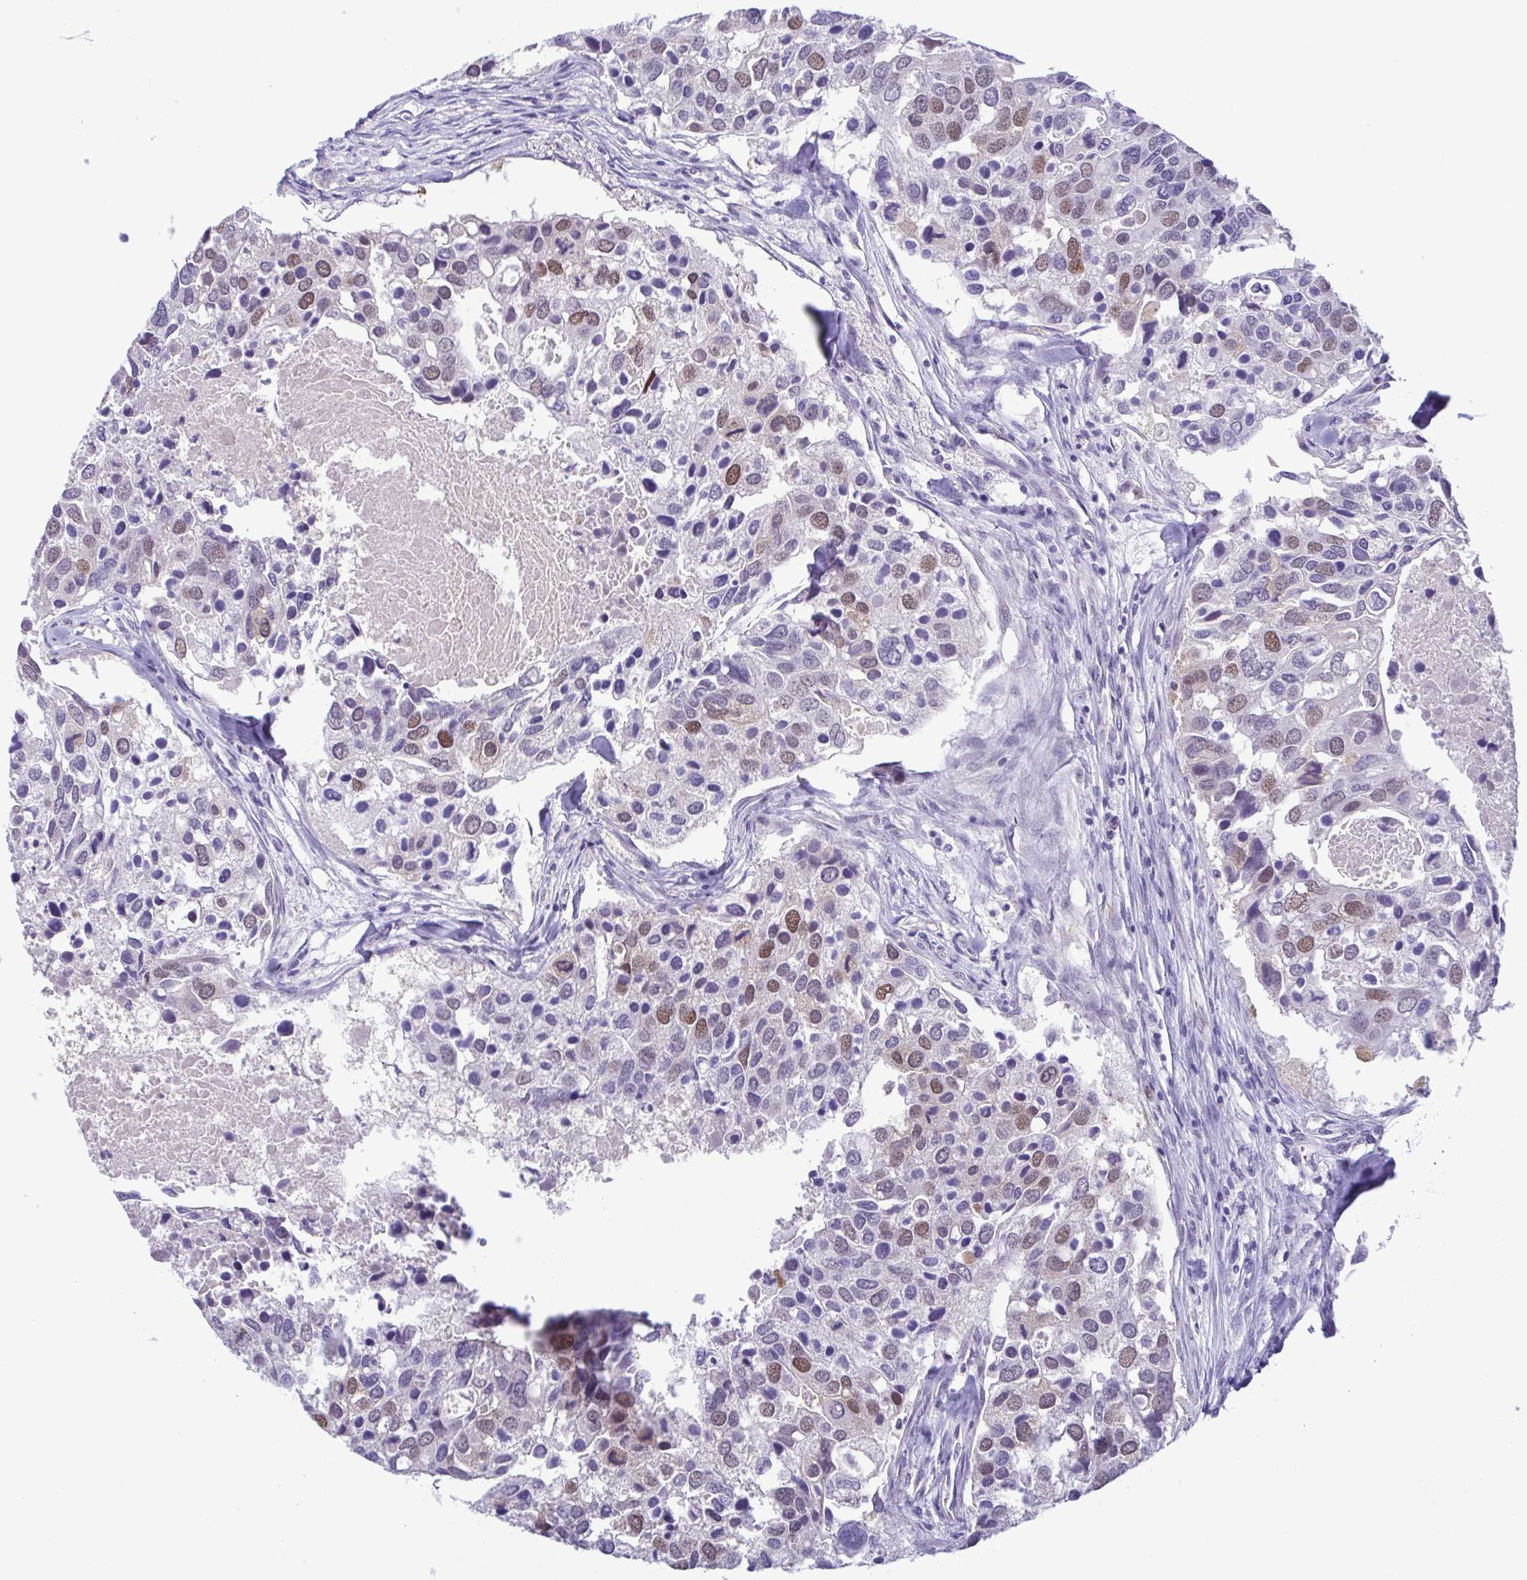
{"staining": {"intensity": "moderate", "quantity": "<25%", "location": "nuclear"}, "tissue": "breast cancer", "cell_type": "Tumor cells", "image_type": "cancer", "snomed": [{"axis": "morphology", "description": "Duct carcinoma"}, {"axis": "topography", "description": "Breast"}], "caption": "The histopathology image shows immunohistochemical staining of breast cancer (intraductal carcinoma). There is moderate nuclear positivity is present in approximately <25% of tumor cells.", "gene": "TIPIN", "patient": {"sex": "female", "age": 83}}